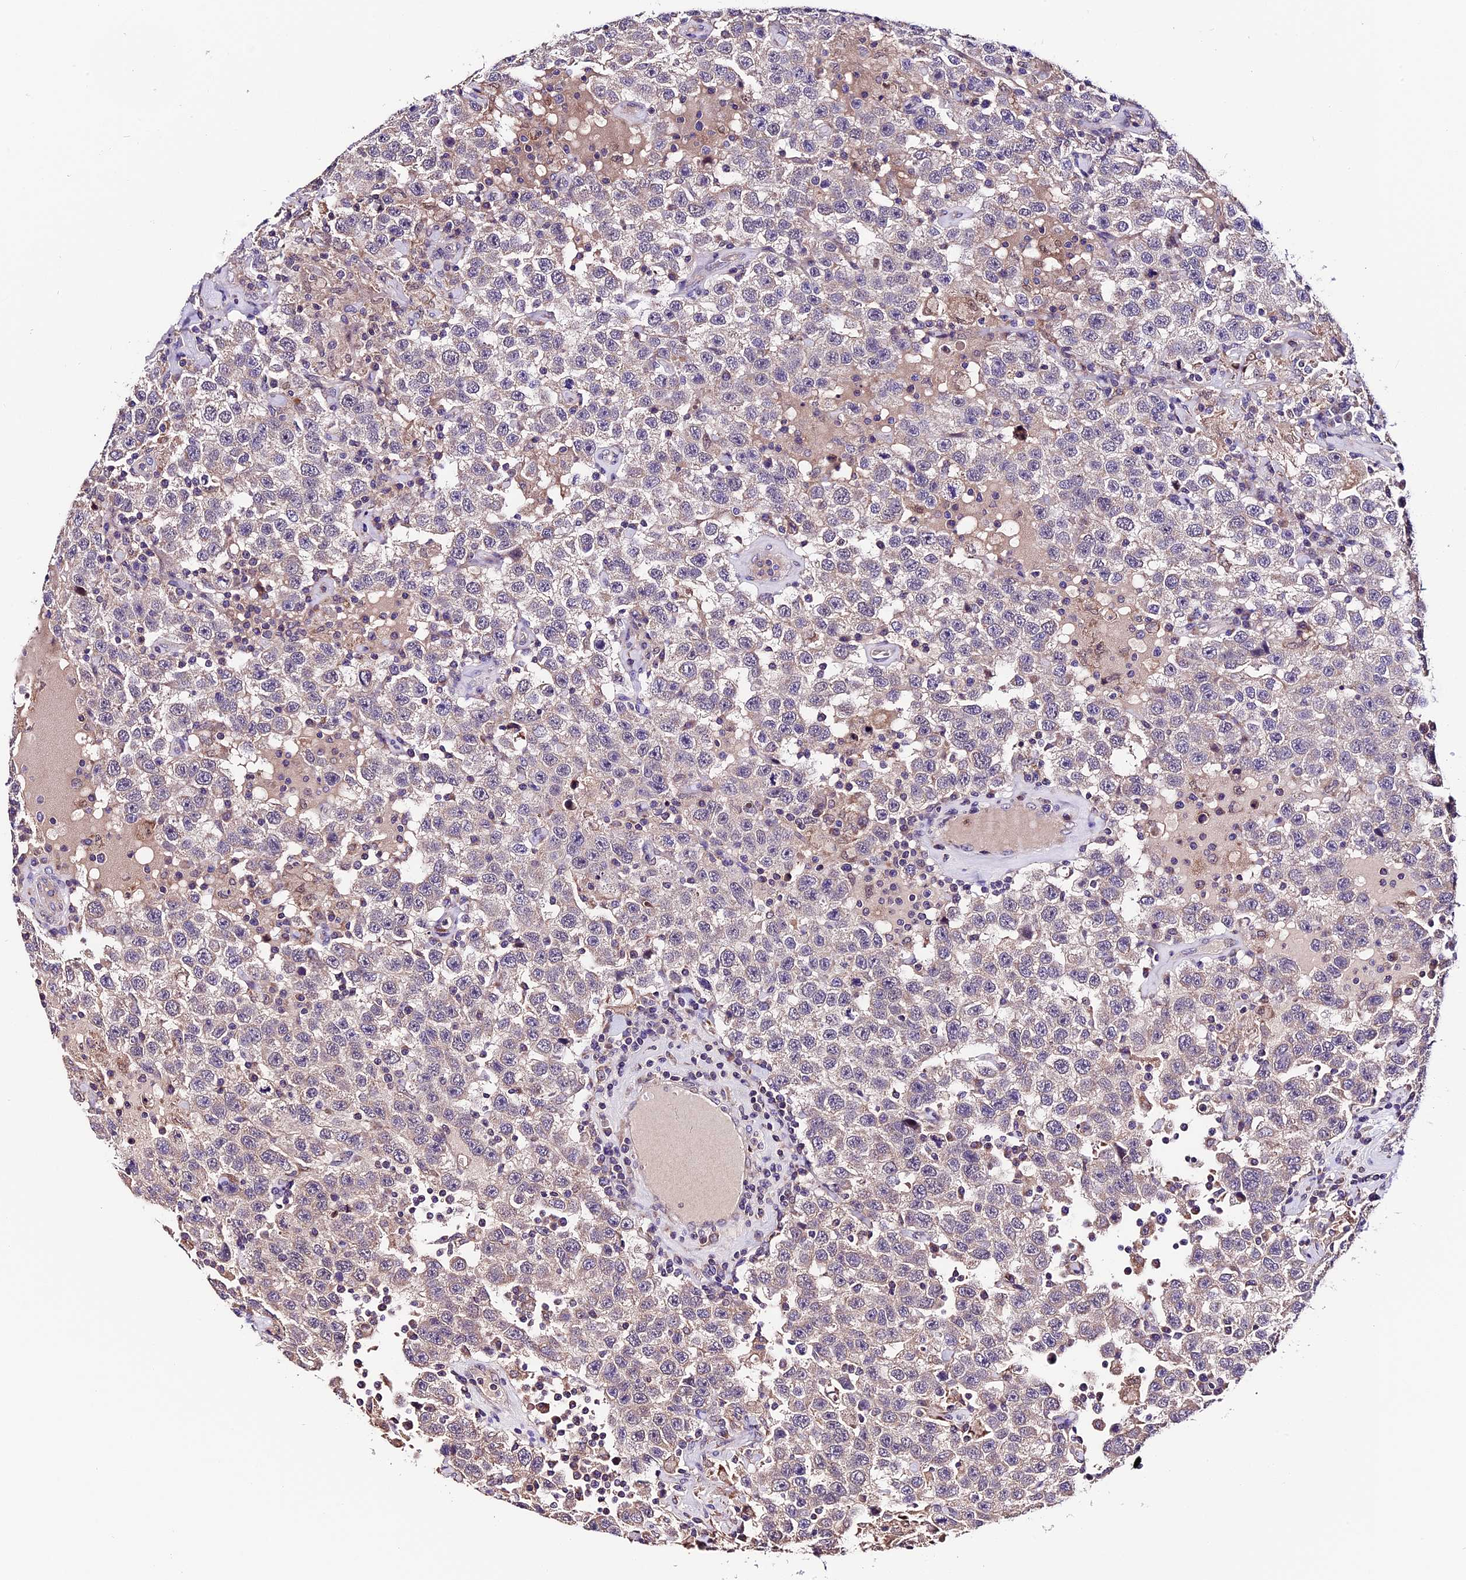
{"staining": {"intensity": "negative", "quantity": "none", "location": "none"}, "tissue": "testis cancer", "cell_type": "Tumor cells", "image_type": "cancer", "snomed": [{"axis": "morphology", "description": "Seminoma, NOS"}, {"axis": "topography", "description": "Testis"}], "caption": "Immunohistochemistry image of neoplastic tissue: human seminoma (testis) stained with DAB demonstrates no significant protein staining in tumor cells. The staining was performed using DAB to visualize the protein expression in brown, while the nuclei were stained in blue with hematoxylin (Magnification: 20x).", "gene": "DDX28", "patient": {"sex": "male", "age": 41}}